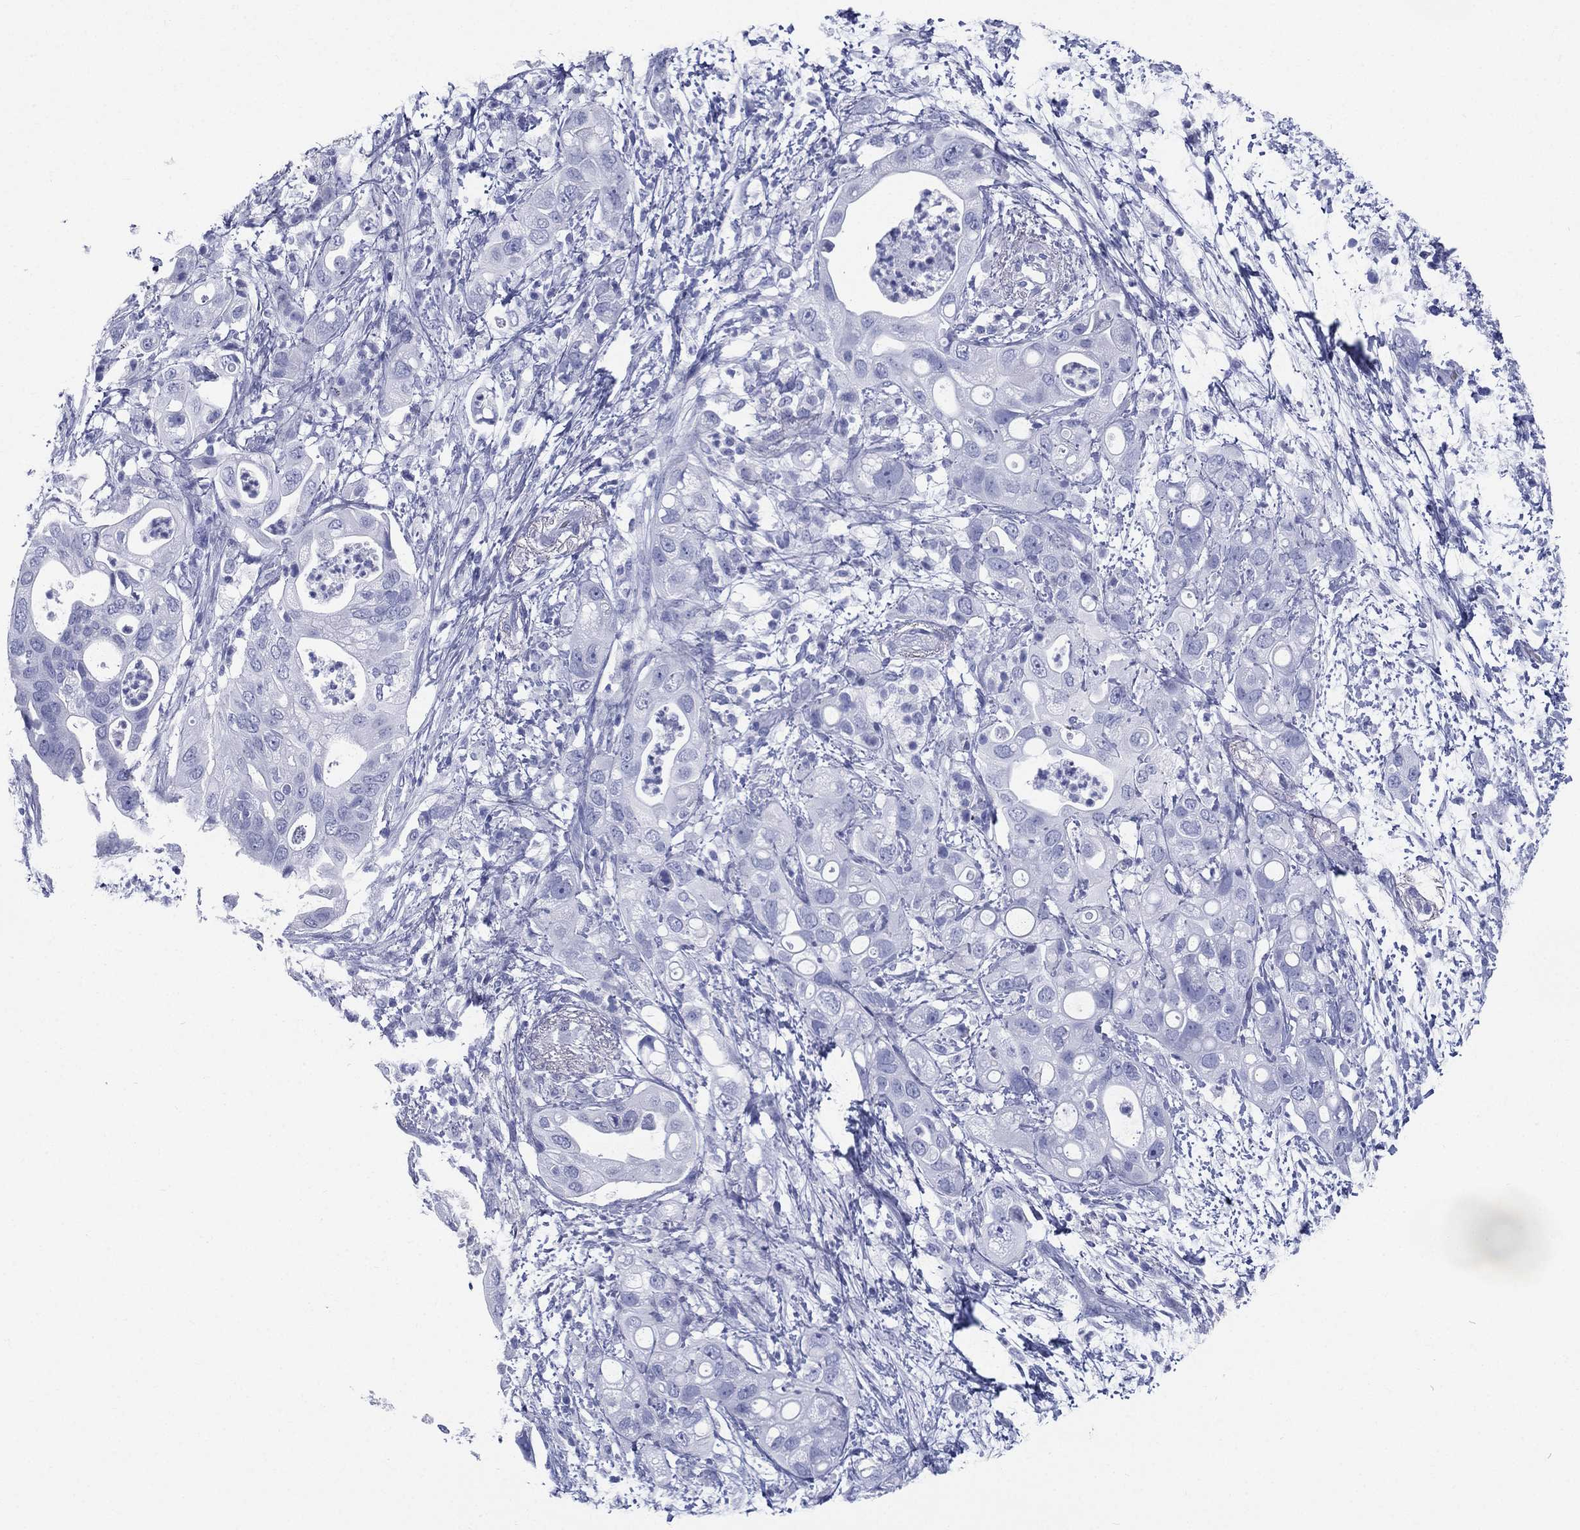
{"staining": {"intensity": "negative", "quantity": "none", "location": "none"}, "tissue": "pancreatic cancer", "cell_type": "Tumor cells", "image_type": "cancer", "snomed": [{"axis": "morphology", "description": "Adenocarcinoma, NOS"}, {"axis": "topography", "description": "Pancreas"}], "caption": "Immunohistochemistry (IHC) histopathology image of human pancreatic cancer (adenocarcinoma) stained for a protein (brown), which exhibits no expression in tumor cells. Brightfield microscopy of immunohistochemistry stained with DAB (3,3'-diaminobenzidine) (brown) and hematoxylin (blue), captured at high magnification.", "gene": "RSPH4A", "patient": {"sex": "female", "age": 72}}